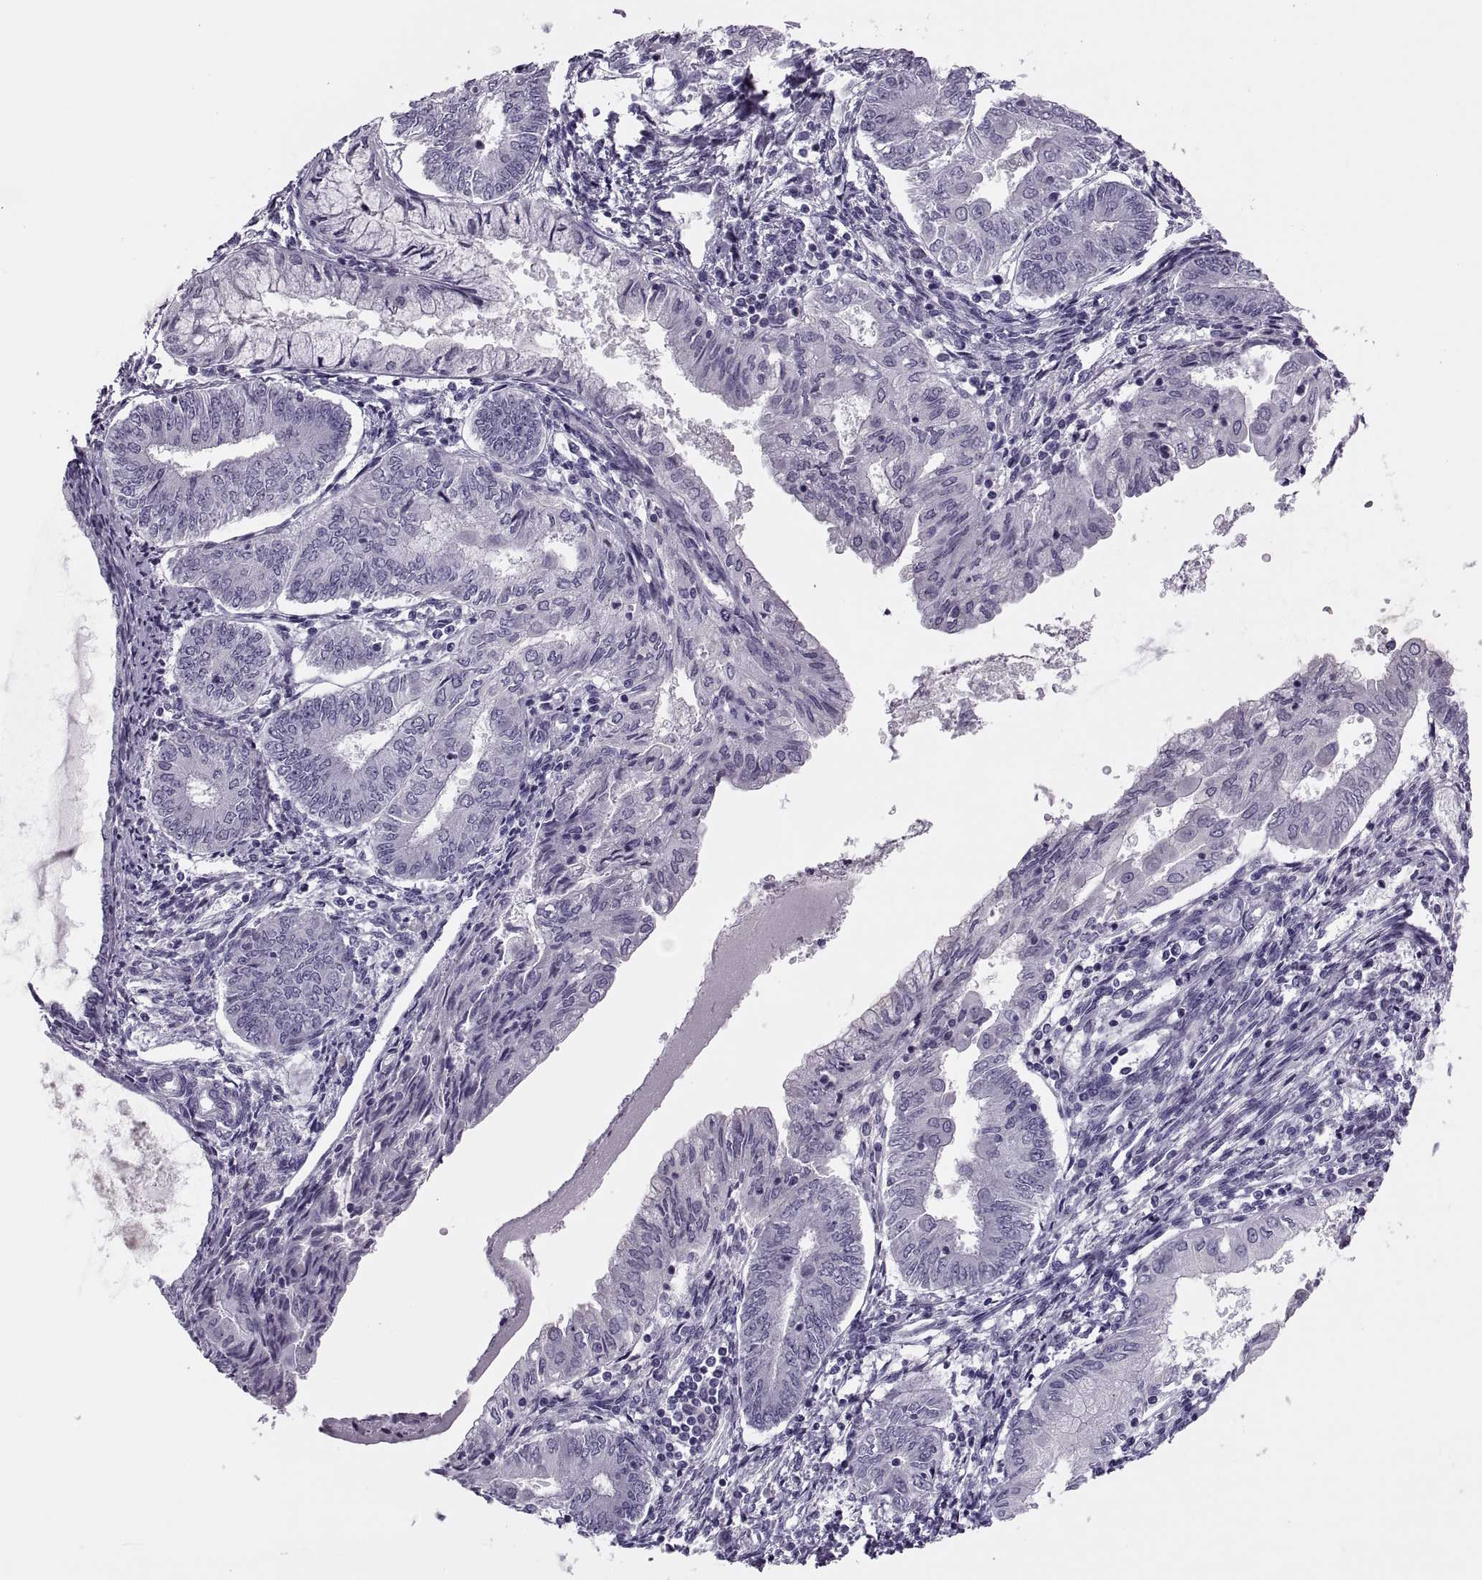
{"staining": {"intensity": "negative", "quantity": "none", "location": "none"}, "tissue": "endometrial cancer", "cell_type": "Tumor cells", "image_type": "cancer", "snomed": [{"axis": "morphology", "description": "Adenocarcinoma, NOS"}, {"axis": "topography", "description": "Endometrium"}], "caption": "Immunohistochemistry of endometrial cancer demonstrates no expression in tumor cells.", "gene": "SYNGR4", "patient": {"sex": "female", "age": 68}}